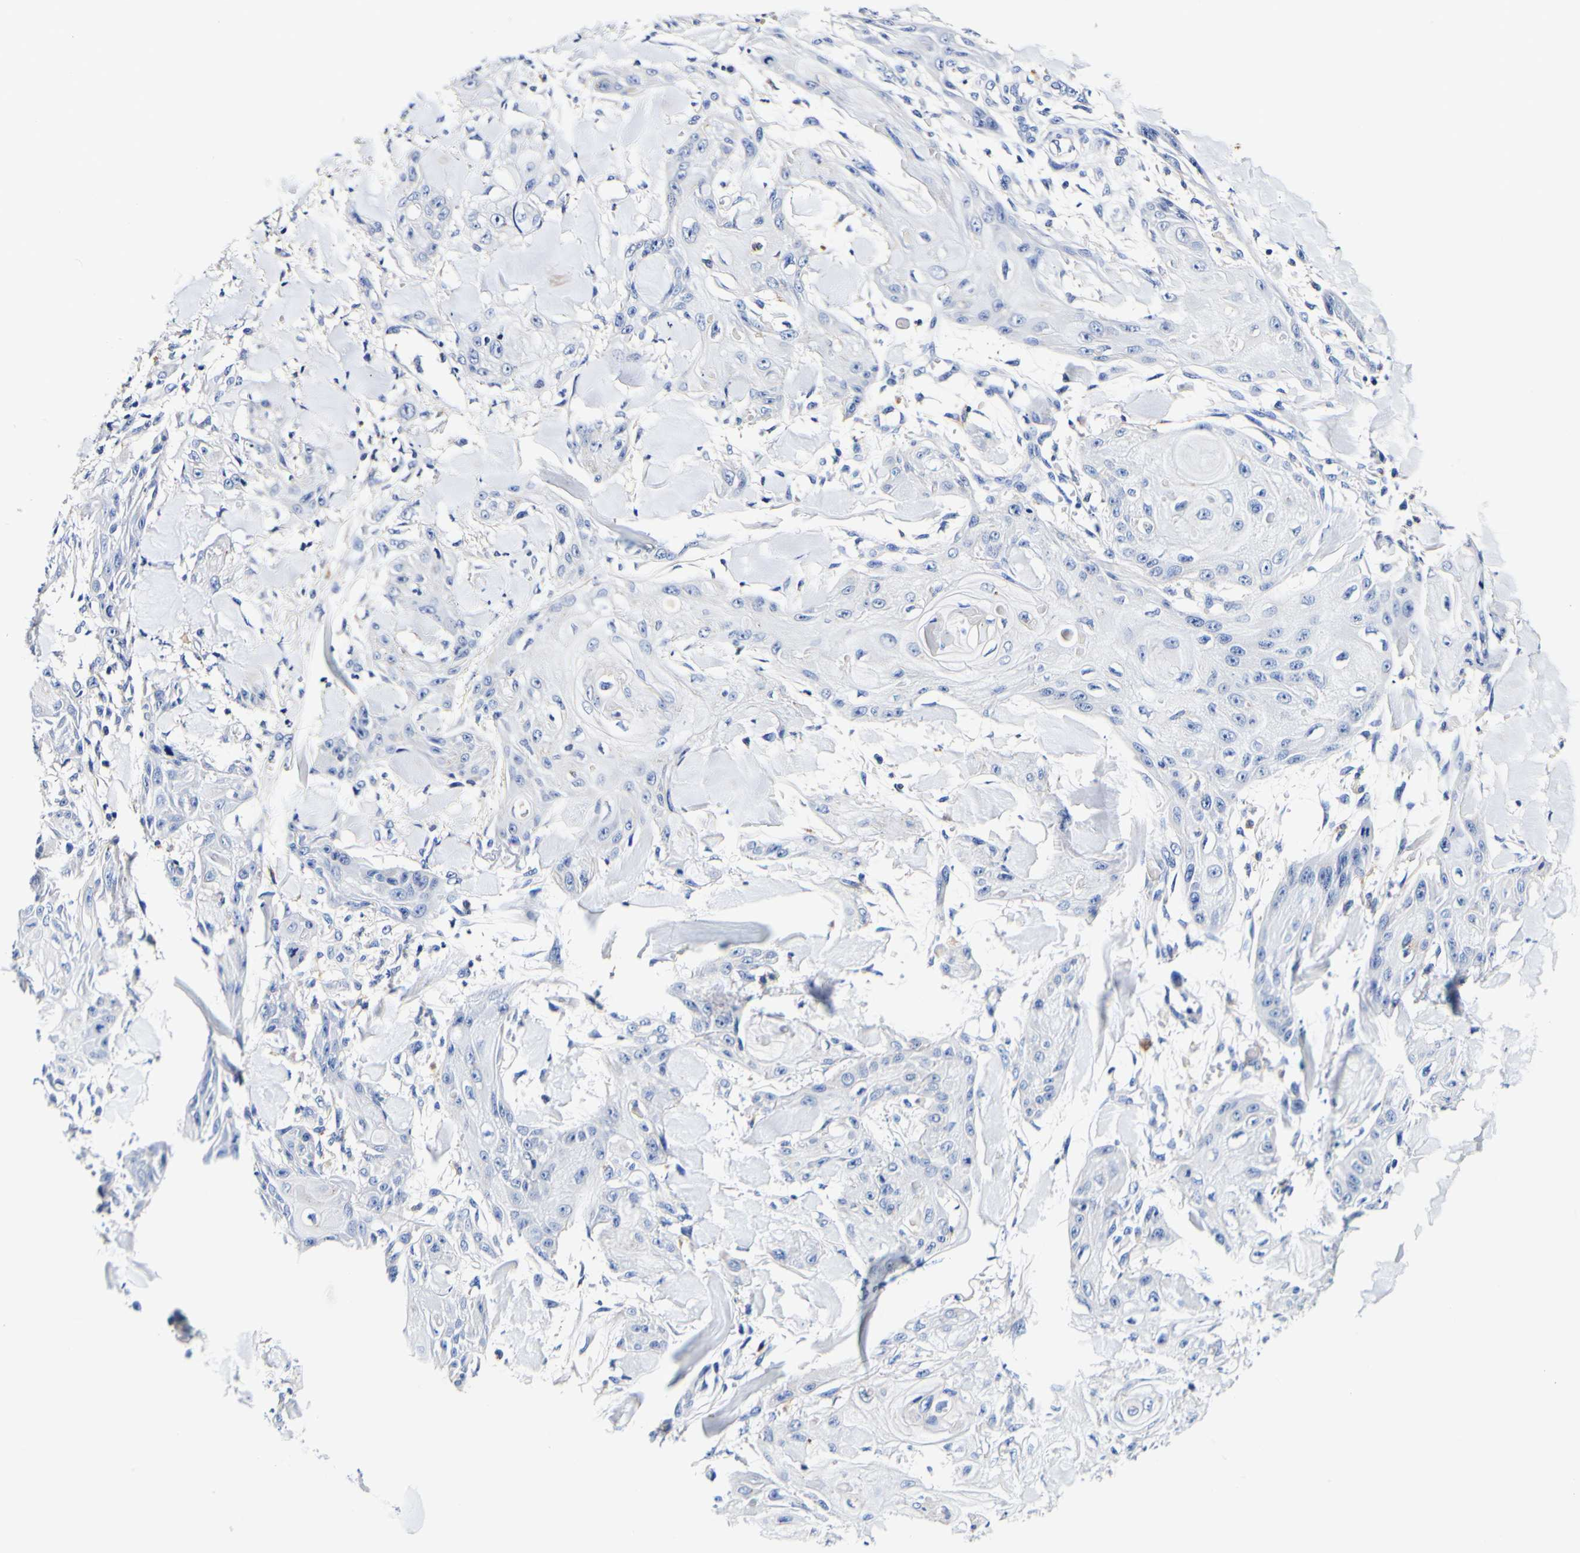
{"staining": {"intensity": "negative", "quantity": "none", "location": "none"}, "tissue": "skin cancer", "cell_type": "Tumor cells", "image_type": "cancer", "snomed": [{"axis": "morphology", "description": "Squamous cell carcinoma, NOS"}, {"axis": "topography", "description": "Skin"}], "caption": "The image reveals no significant expression in tumor cells of skin squamous cell carcinoma.", "gene": "CAMK4", "patient": {"sex": "male", "age": 74}}